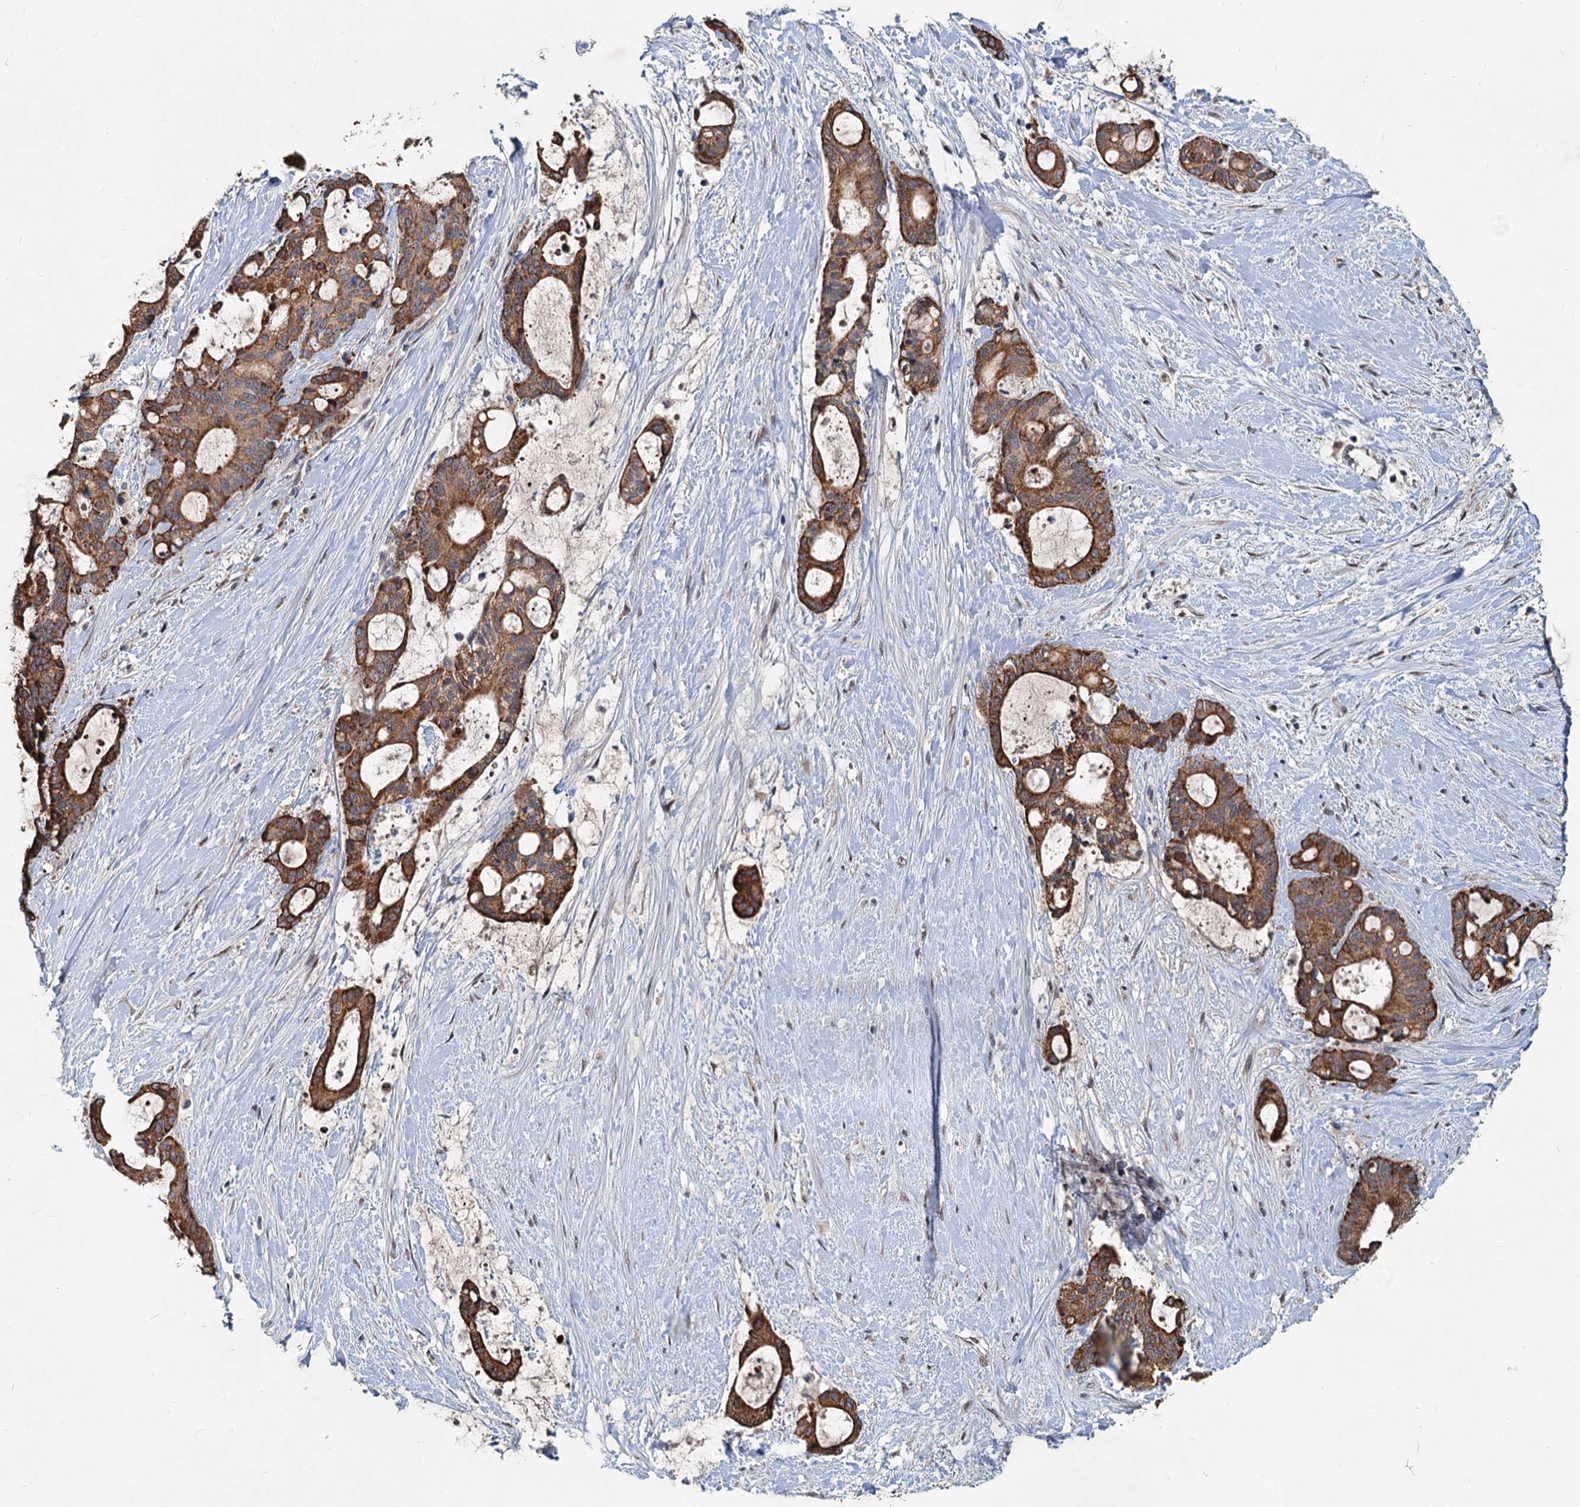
{"staining": {"intensity": "strong", "quantity": ">75%", "location": "cytoplasmic/membranous"}, "tissue": "liver cancer", "cell_type": "Tumor cells", "image_type": "cancer", "snomed": [{"axis": "morphology", "description": "Normal tissue, NOS"}, {"axis": "morphology", "description": "Cholangiocarcinoma"}, {"axis": "topography", "description": "Liver"}, {"axis": "topography", "description": "Peripheral nerve tissue"}], "caption": "DAB (3,3'-diaminobenzidine) immunohistochemical staining of cholangiocarcinoma (liver) reveals strong cytoplasmic/membranous protein positivity in about >75% of tumor cells.", "gene": "RITA1", "patient": {"sex": "female", "age": 73}}